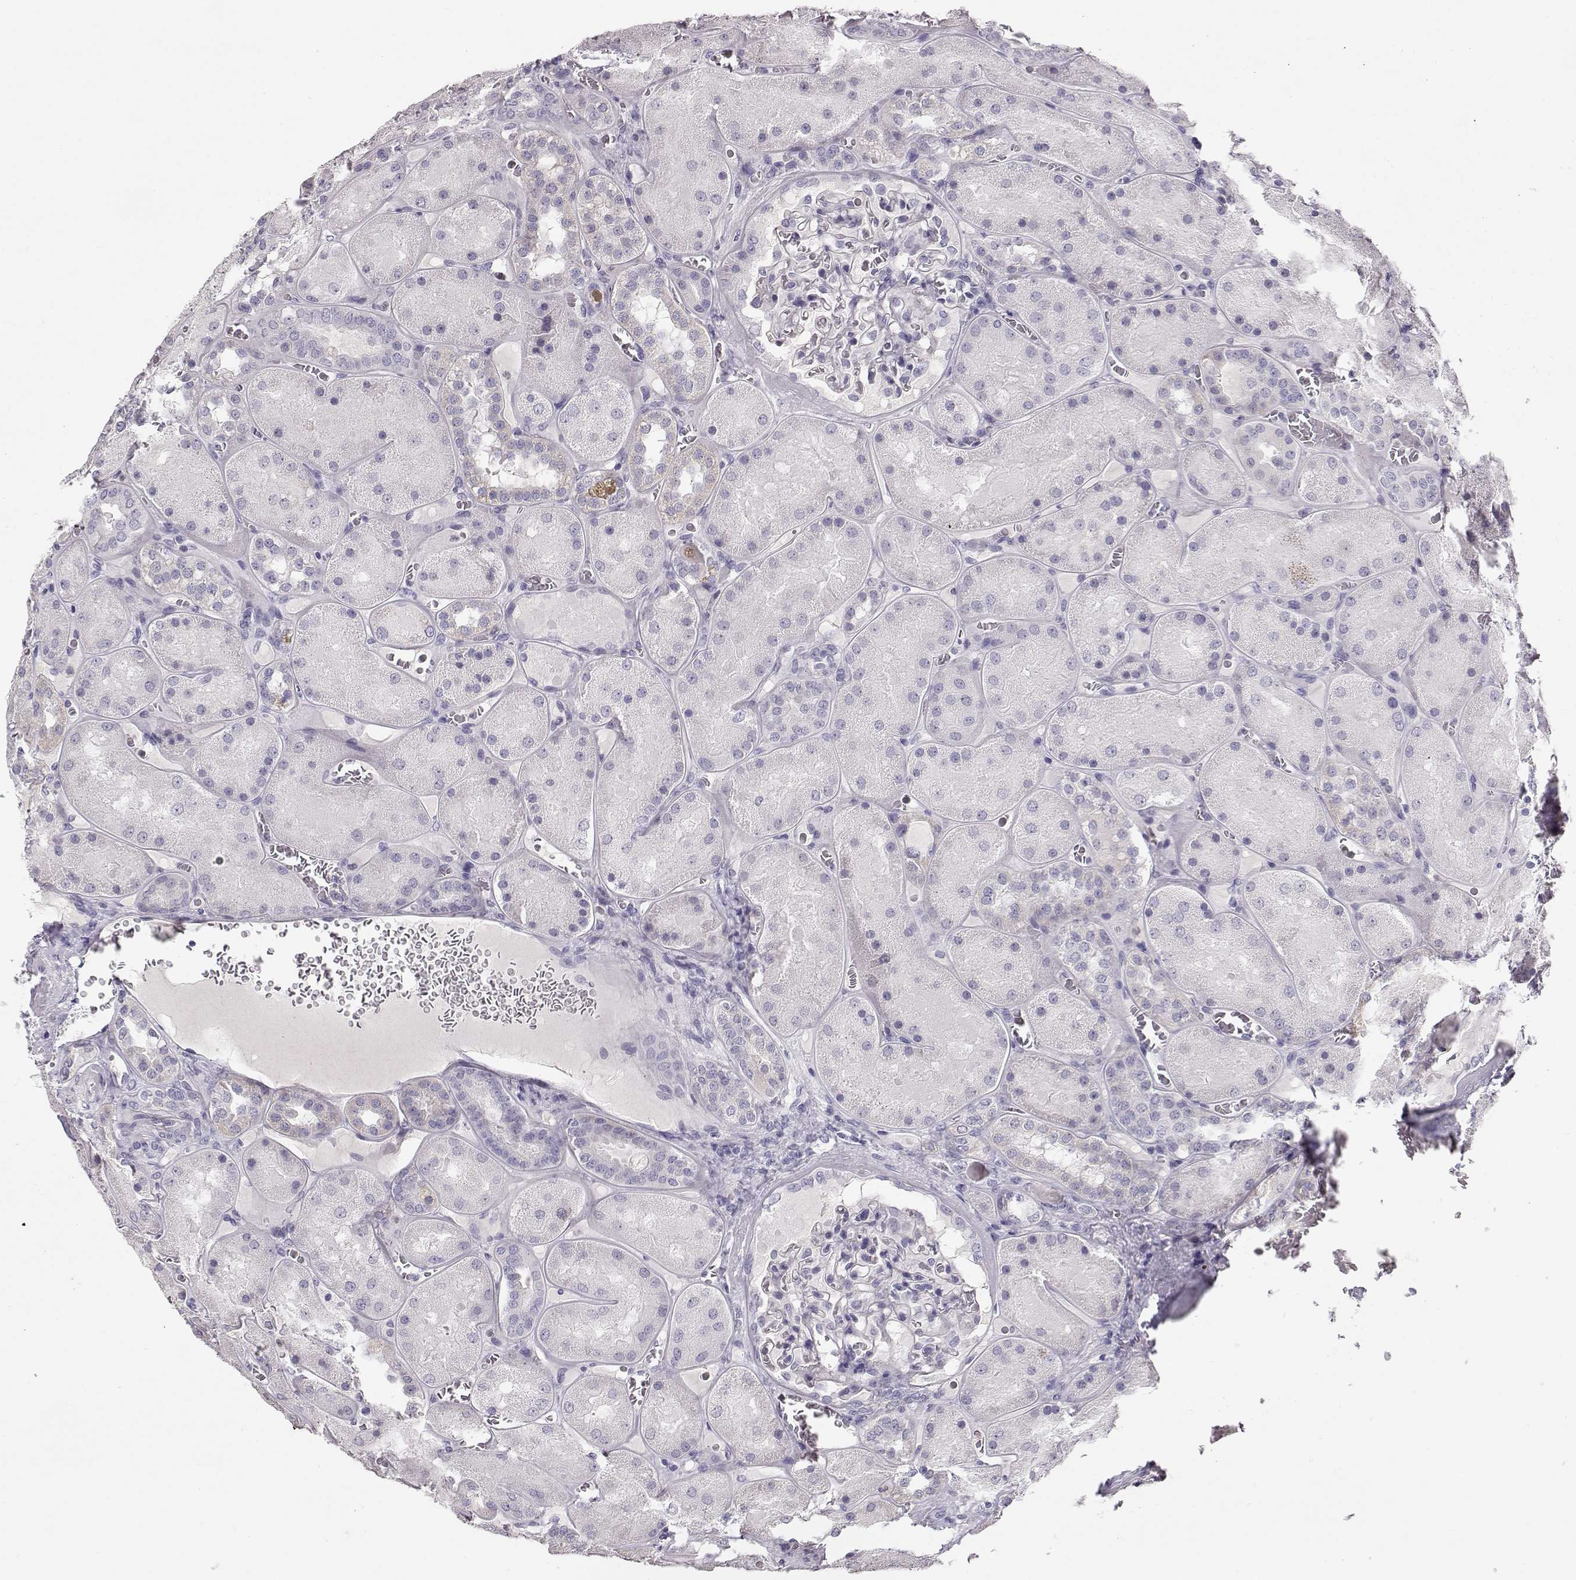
{"staining": {"intensity": "negative", "quantity": "none", "location": "none"}, "tissue": "kidney", "cell_type": "Cells in glomeruli", "image_type": "normal", "snomed": [{"axis": "morphology", "description": "Normal tissue, NOS"}, {"axis": "topography", "description": "Kidney"}], "caption": "Benign kidney was stained to show a protein in brown. There is no significant expression in cells in glomeruli. The staining is performed using DAB brown chromogen with nuclei counter-stained in using hematoxylin.", "gene": "POU1F1", "patient": {"sex": "male", "age": 73}}